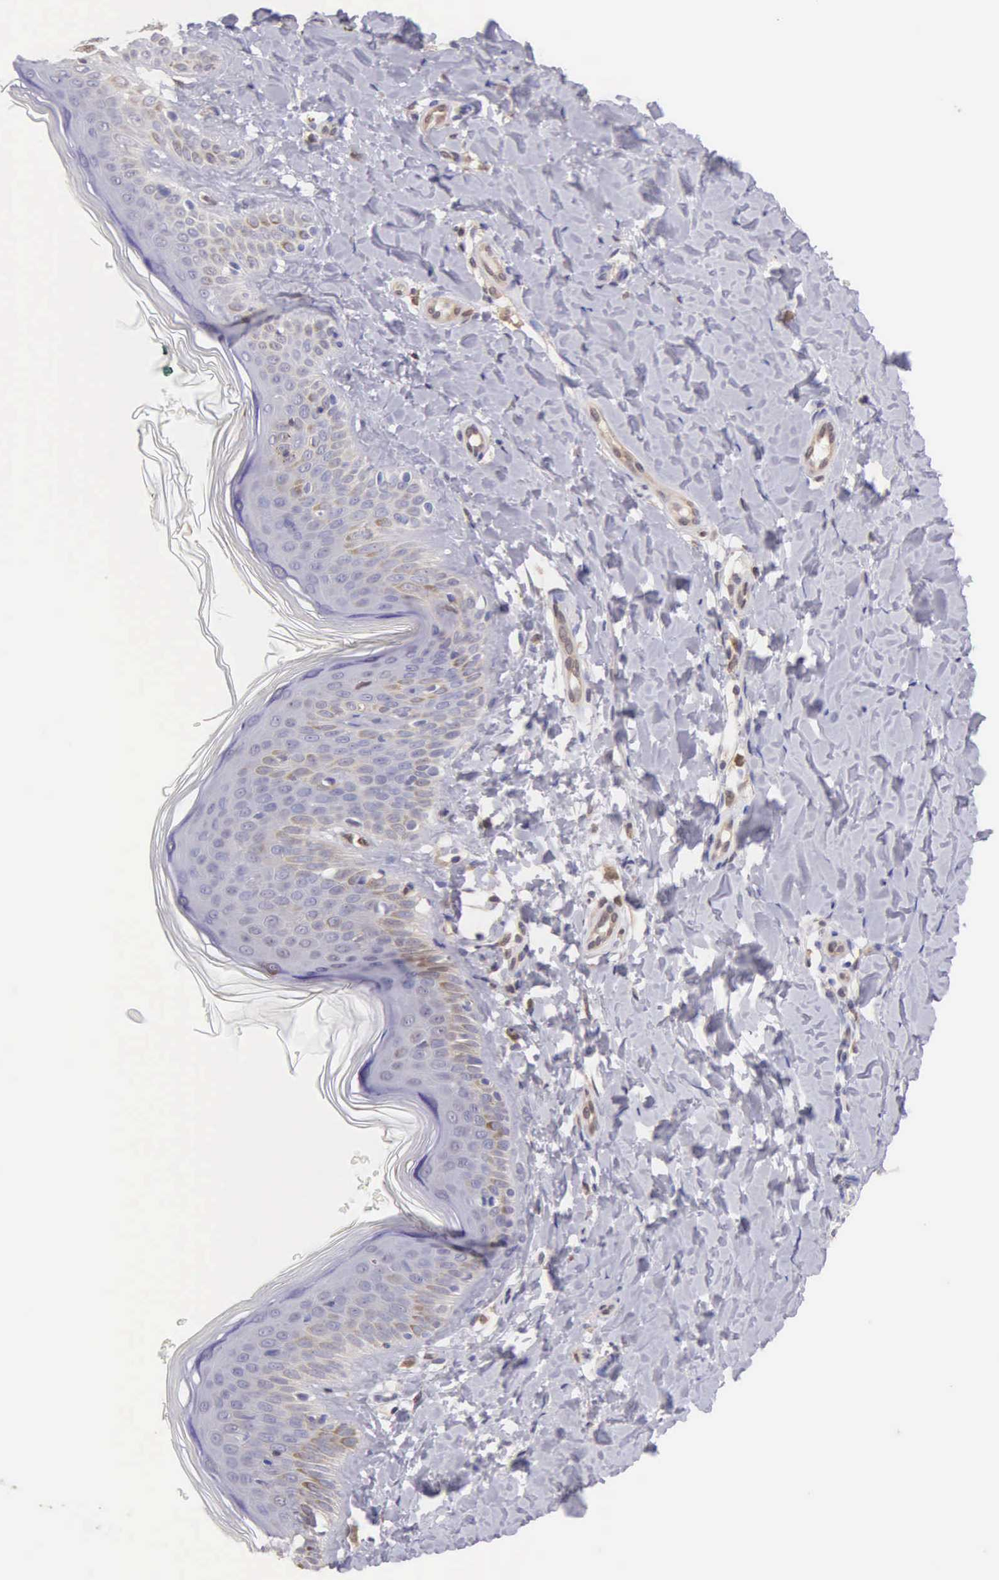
{"staining": {"intensity": "weak", "quantity": ">75%", "location": "cytoplasmic/membranous"}, "tissue": "melanoma", "cell_type": "Tumor cells", "image_type": "cancer", "snomed": [{"axis": "morphology", "description": "Malignant melanoma, NOS"}, {"axis": "topography", "description": "Skin"}], "caption": "Malignant melanoma stained with a protein marker demonstrates weak staining in tumor cells.", "gene": "BID", "patient": {"sex": "male", "age": 45}}